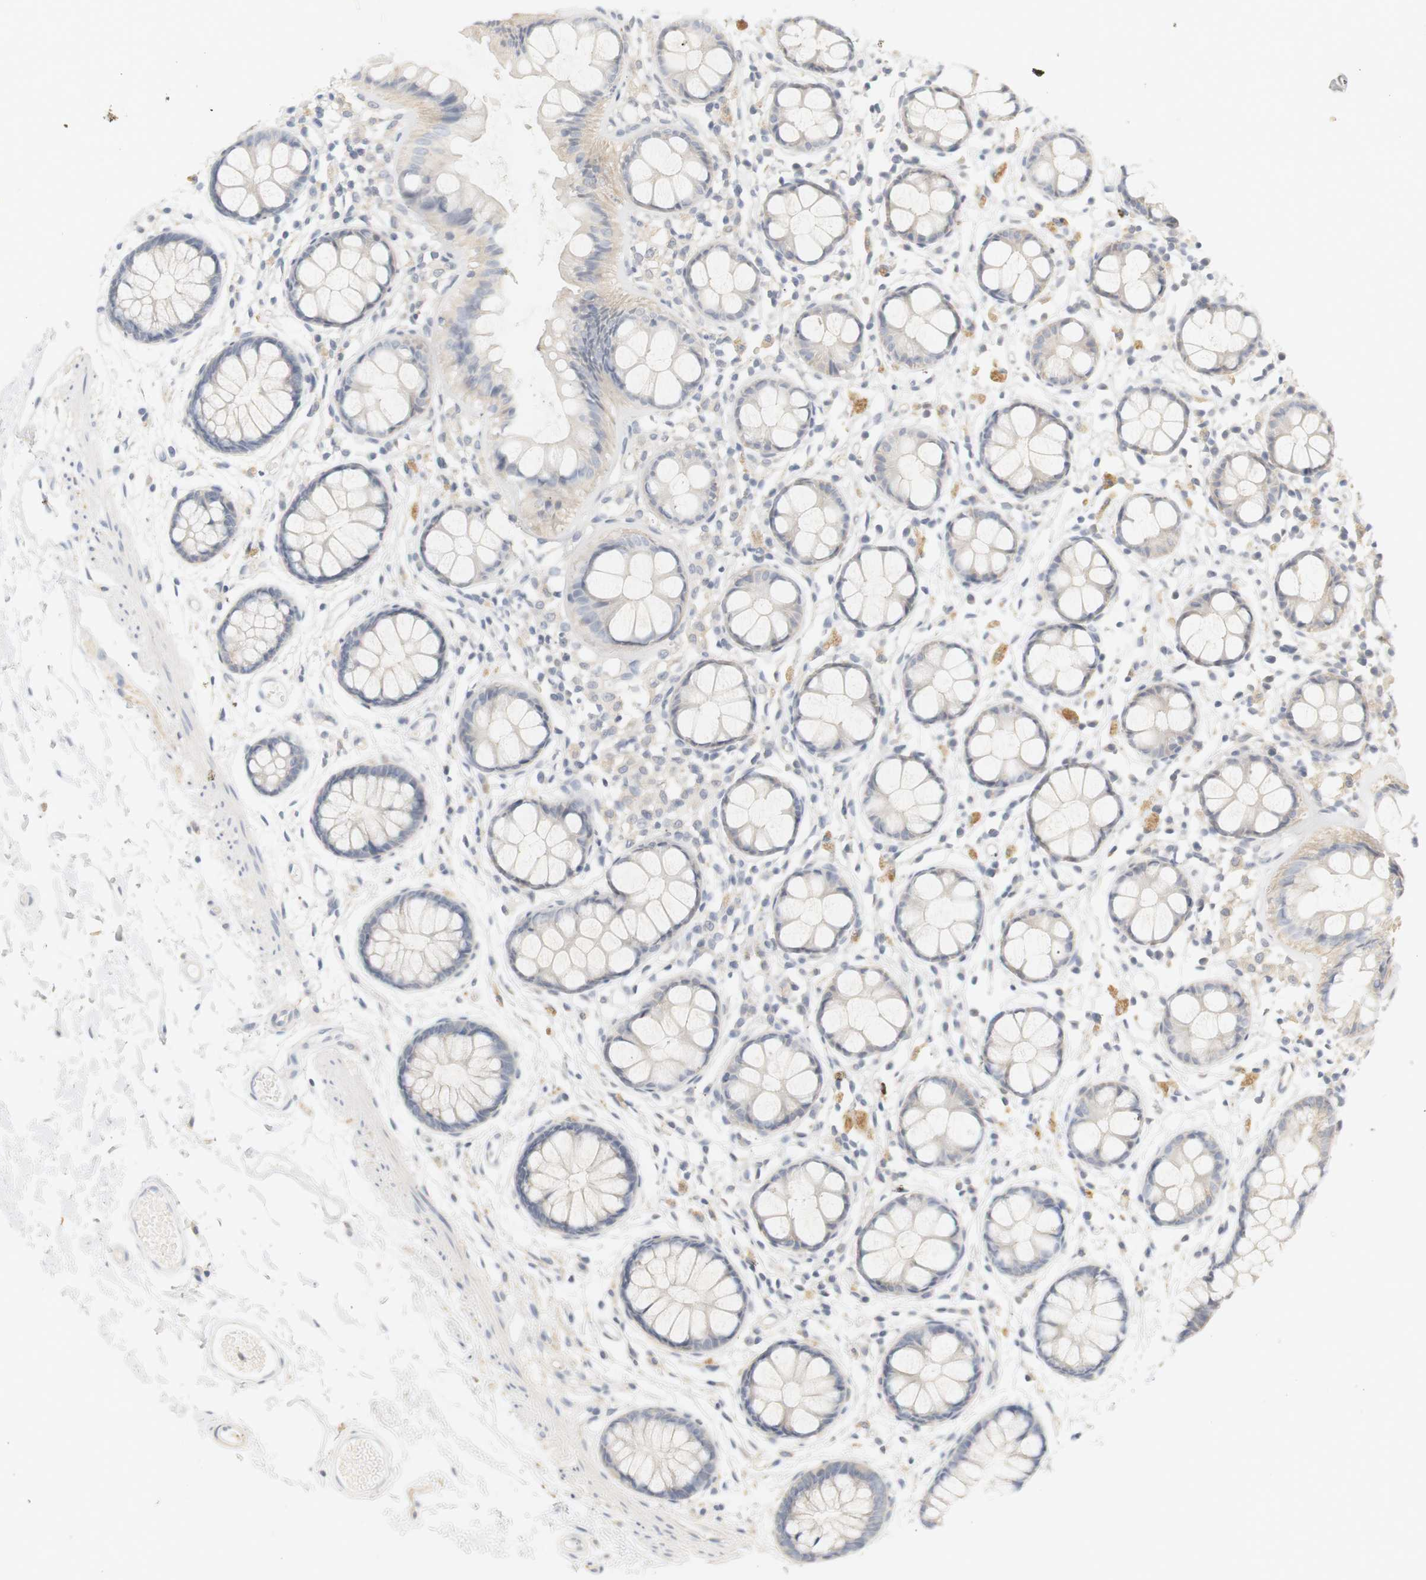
{"staining": {"intensity": "weak", "quantity": "<25%", "location": "cytoplasmic/membranous"}, "tissue": "rectum", "cell_type": "Glandular cells", "image_type": "normal", "snomed": [{"axis": "morphology", "description": "Normal tissue, NOS"}, {"axis": "topography", "description": "Rectum"}], "caption": "Glandular cells are negative for protein expression in unremarkable human rectum. (DAB immunohistochemistry (IHC) visualized using brightfield microscopy, high magnification).", "gene": "RTN3", "patient": {"sex": "female", "age": 66}}